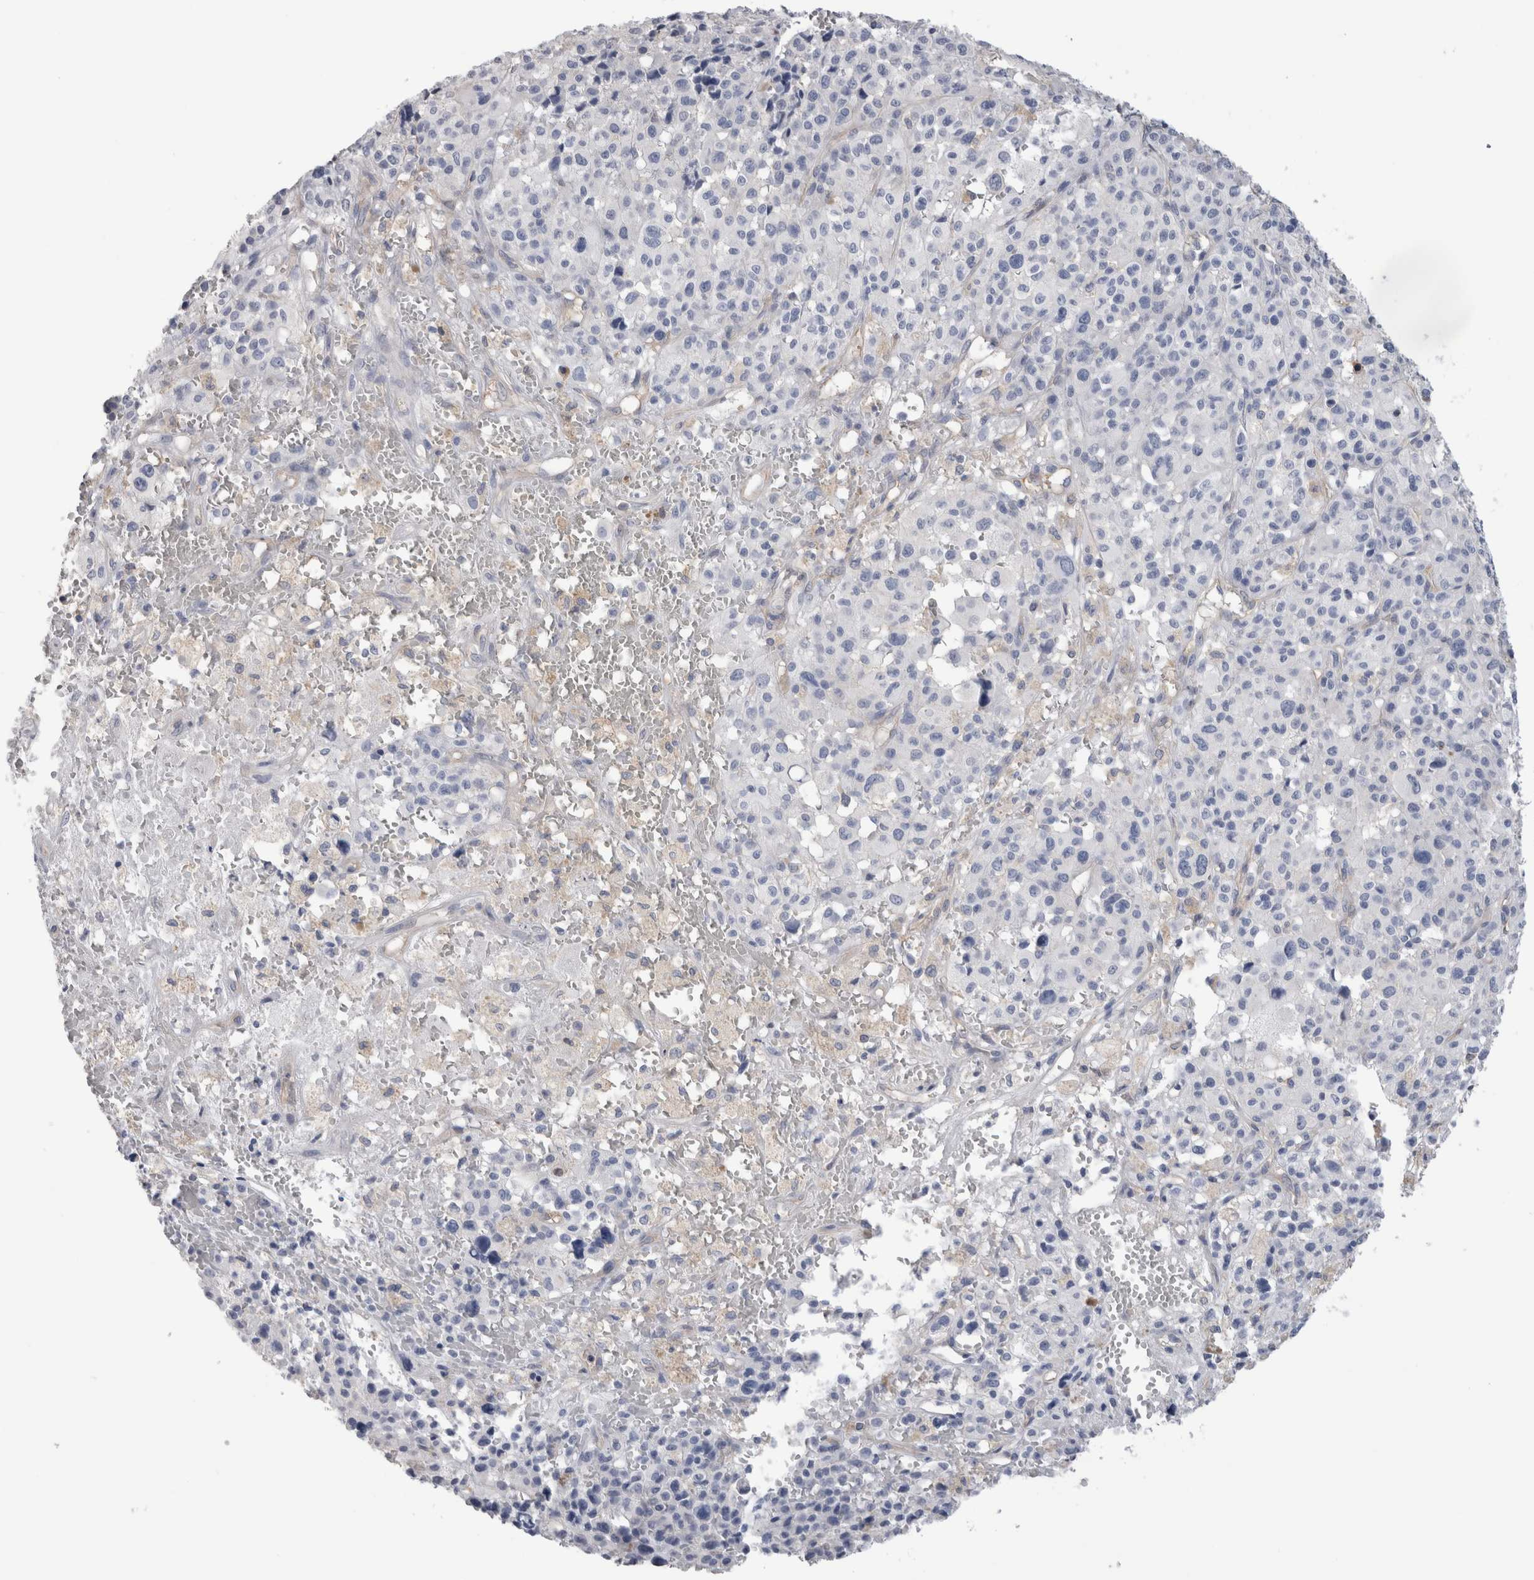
{"staining": {"intensity": "negative", "quantity": "none", "location": "none"}, "tissue": "melanoma", "cell_type": "Tumor cells", "image_type": "cancer", "snomed": [{"axis": "morphology", "description": "Malignant melanoma, Metastatic site"}, {"axis": "topography", "description": "Skin"}], "caption": "DAB immunohistochemical staining of malignant melanoma (metastatic site) exhibits no significant positivity in tumor cells.", "gene": "SCRN1", "patient": {"sex": "female", "age": 74}}